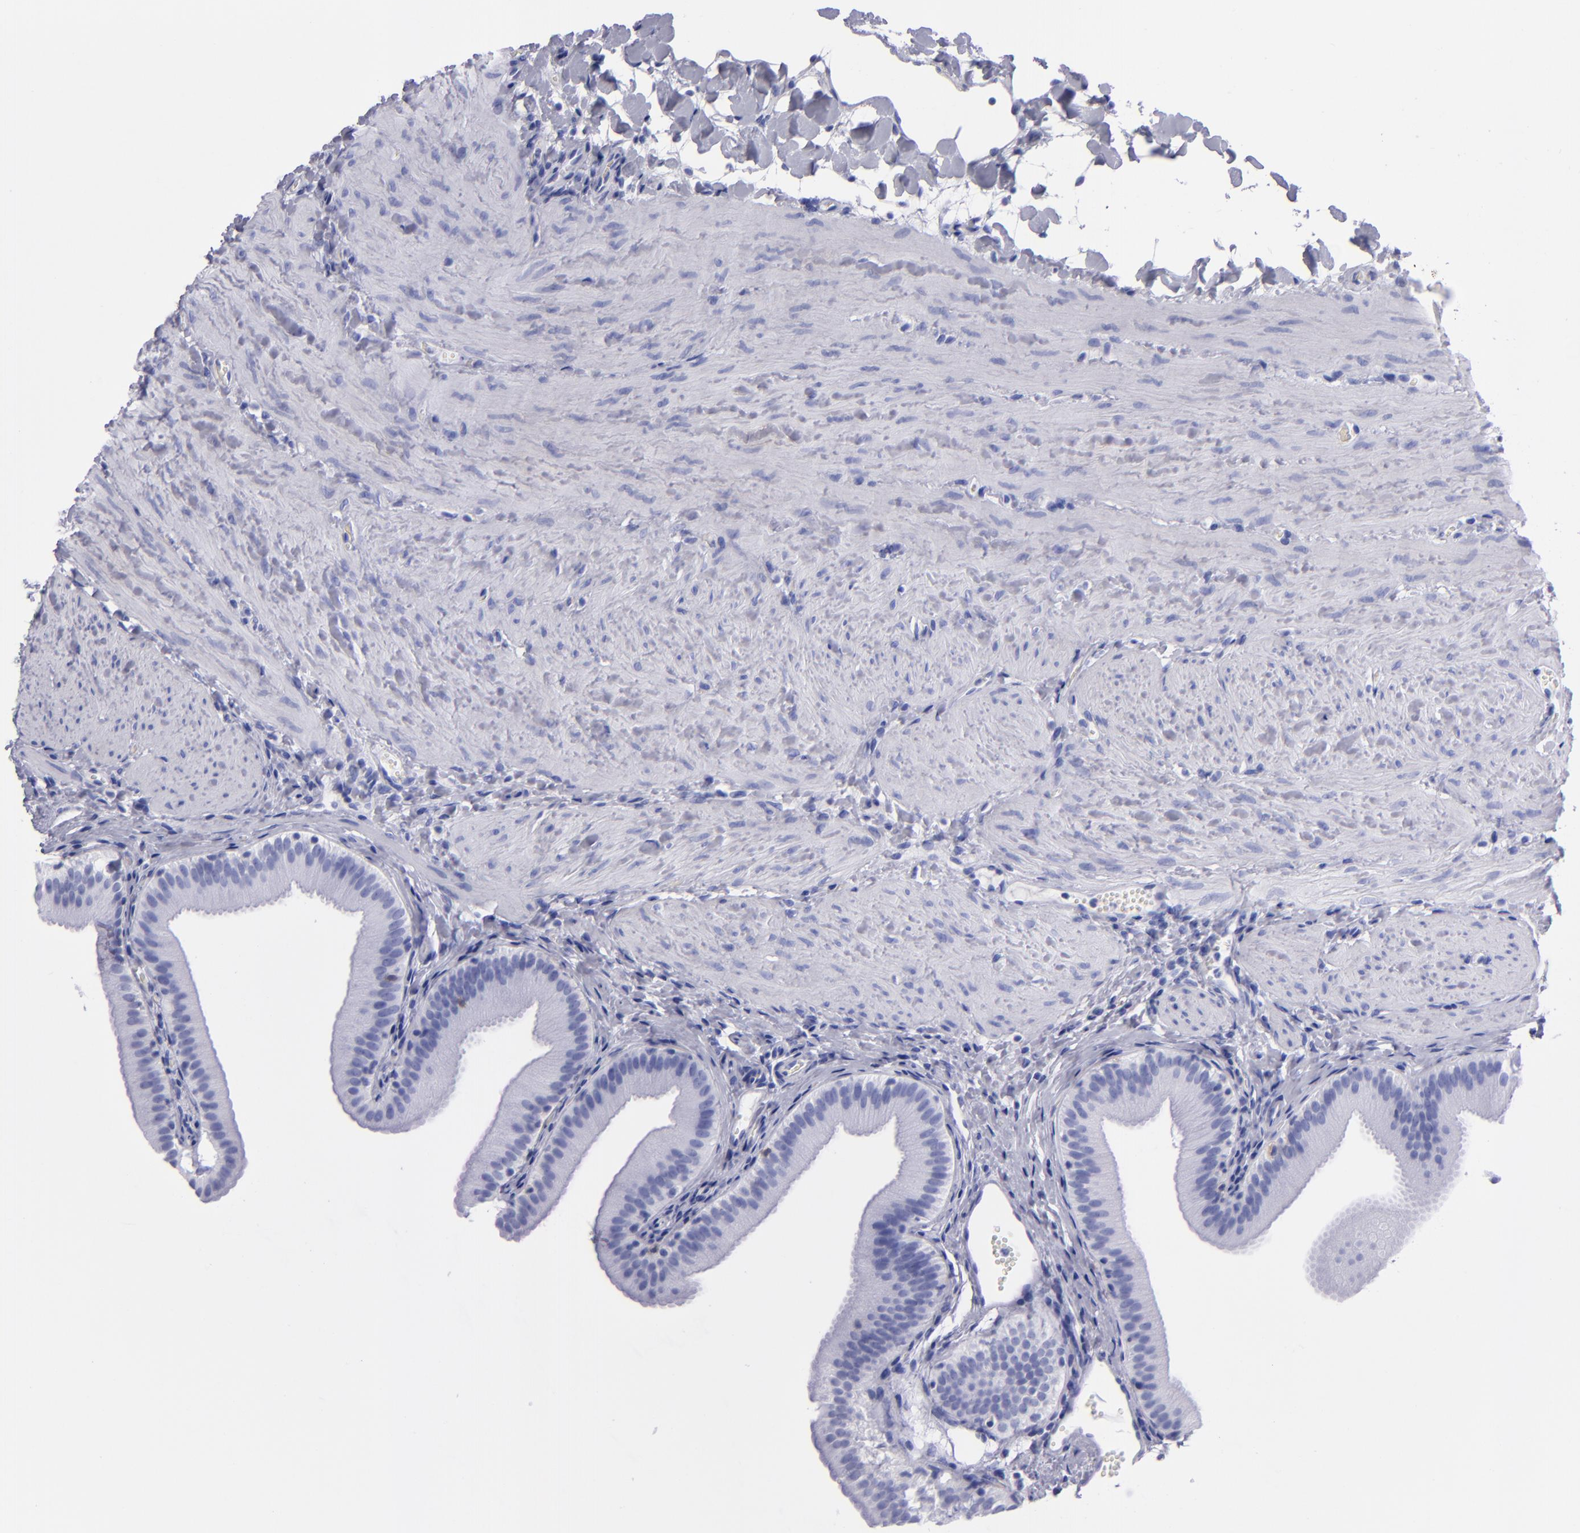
{"staining": {"intensity": "negative", "quantity": "none", "location": "none"}, "tissue": "gallbladder", "cell_type": "Glandular cells", "image_type": "normal", "snomed": [{"axis": "morphology", "description": "Normal tissue, NOS"}, {"axis": "topography", "description": "Gallbladder"}], "caption": "The micrograph demonstrates no staining of glandular cells in unremarkable gallbladder. (Brightfield microscopy of DAB (3,3'-diaminobenzidine) immunohistochemistry at high magnification).", "gene": "CD38", "patient": {"sex": "female", "age": 24}}